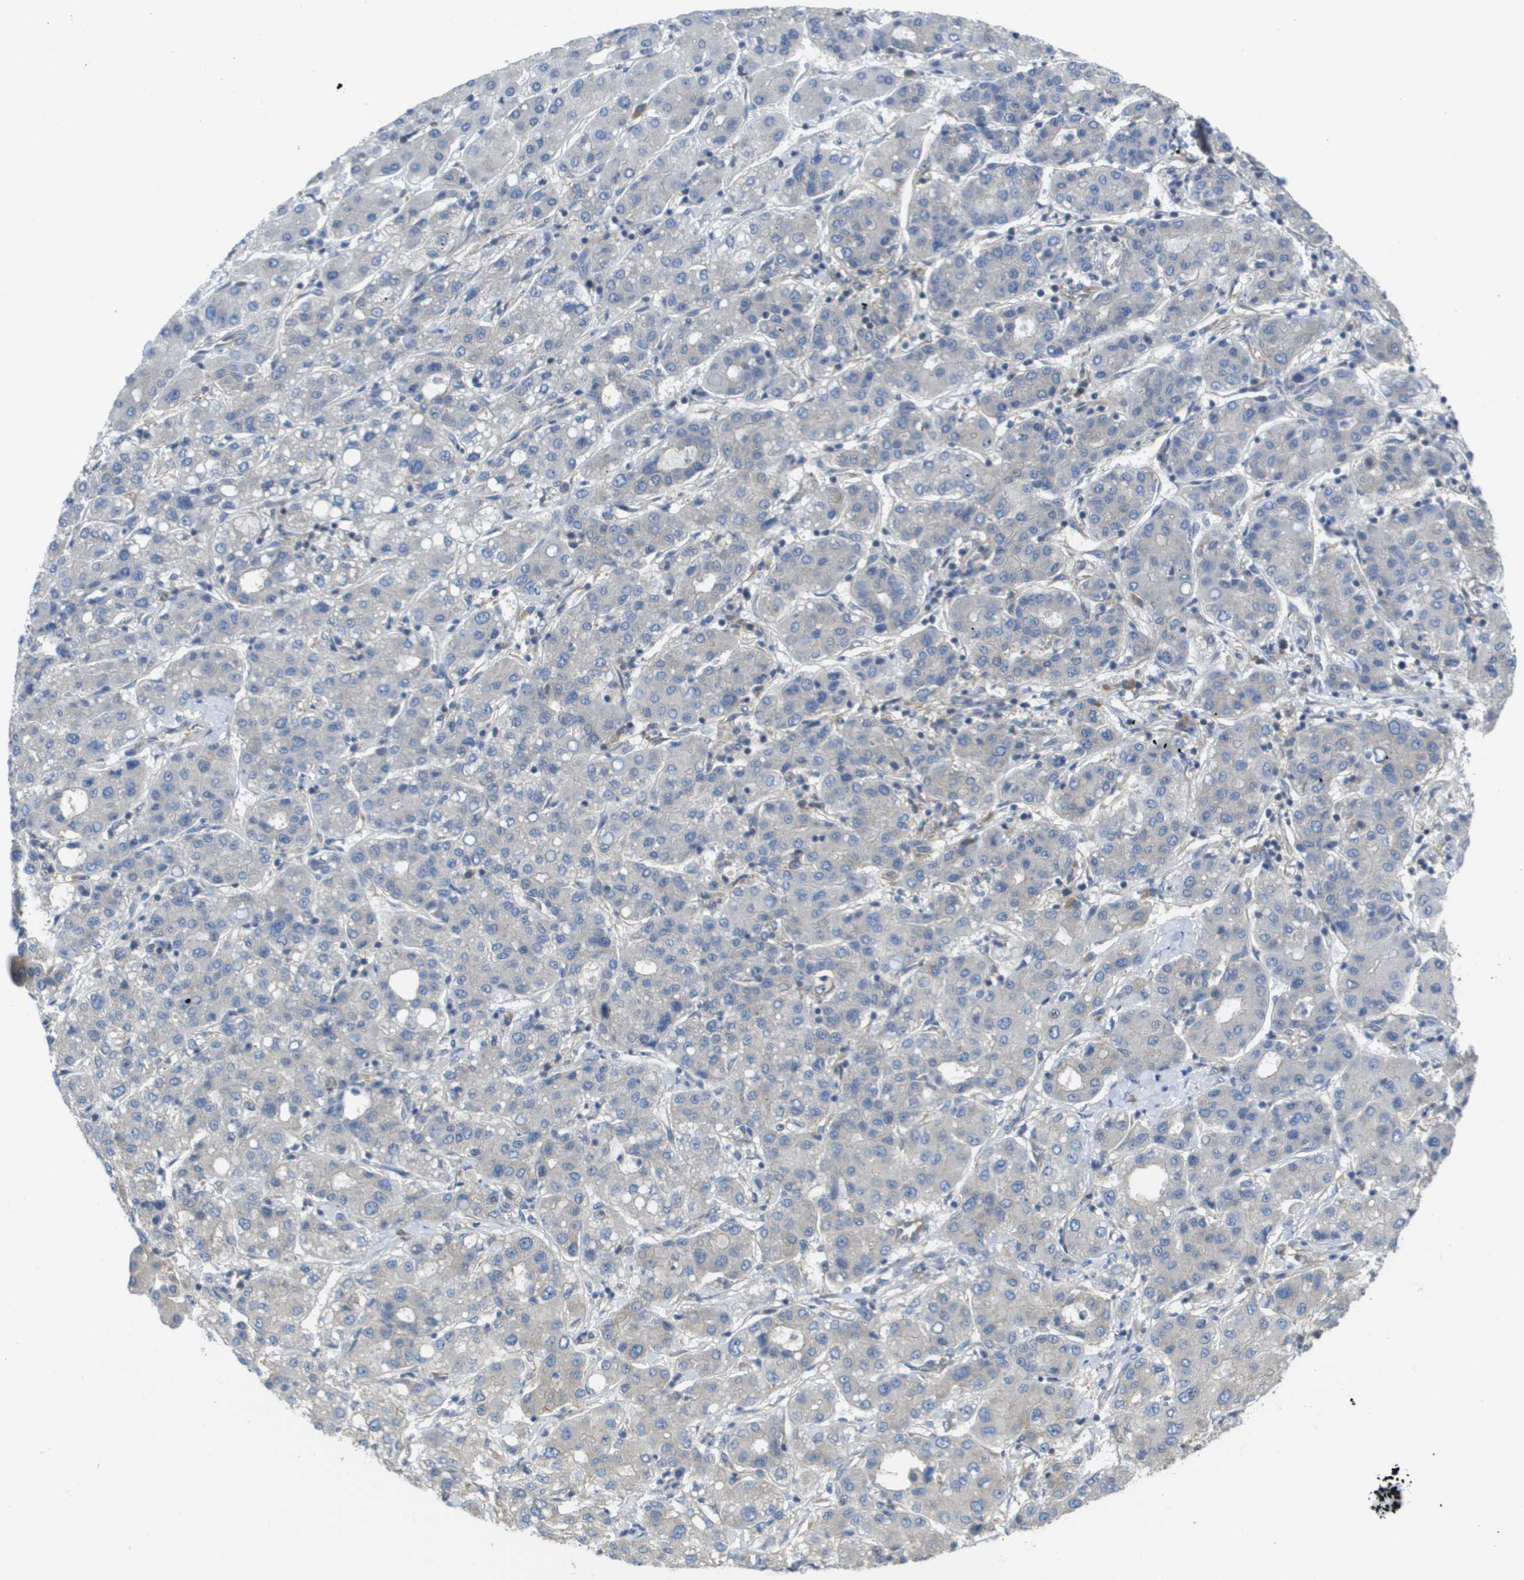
{"staining": {"intensity": "negative", "quantity": "none", "location": "none"}, "tissue": "liver cancer", "cell_type": "Tumor cells", "image_type": "cancer", "snomed": [{"axis": "morphology", "description": "Carcinoma, Hepatocellular, NOS"}, {"axis": "topography", "description": "Liver"}], "caption": "The micrograph exhibits no significant staining in tumor cells of liver hepatocellular carcinoma. (DAB (3,3'-diaminobenzidine) IHC, high magnification).", "gene": "EIF4G2", "patient": {"sex": "male", "age": 65}}